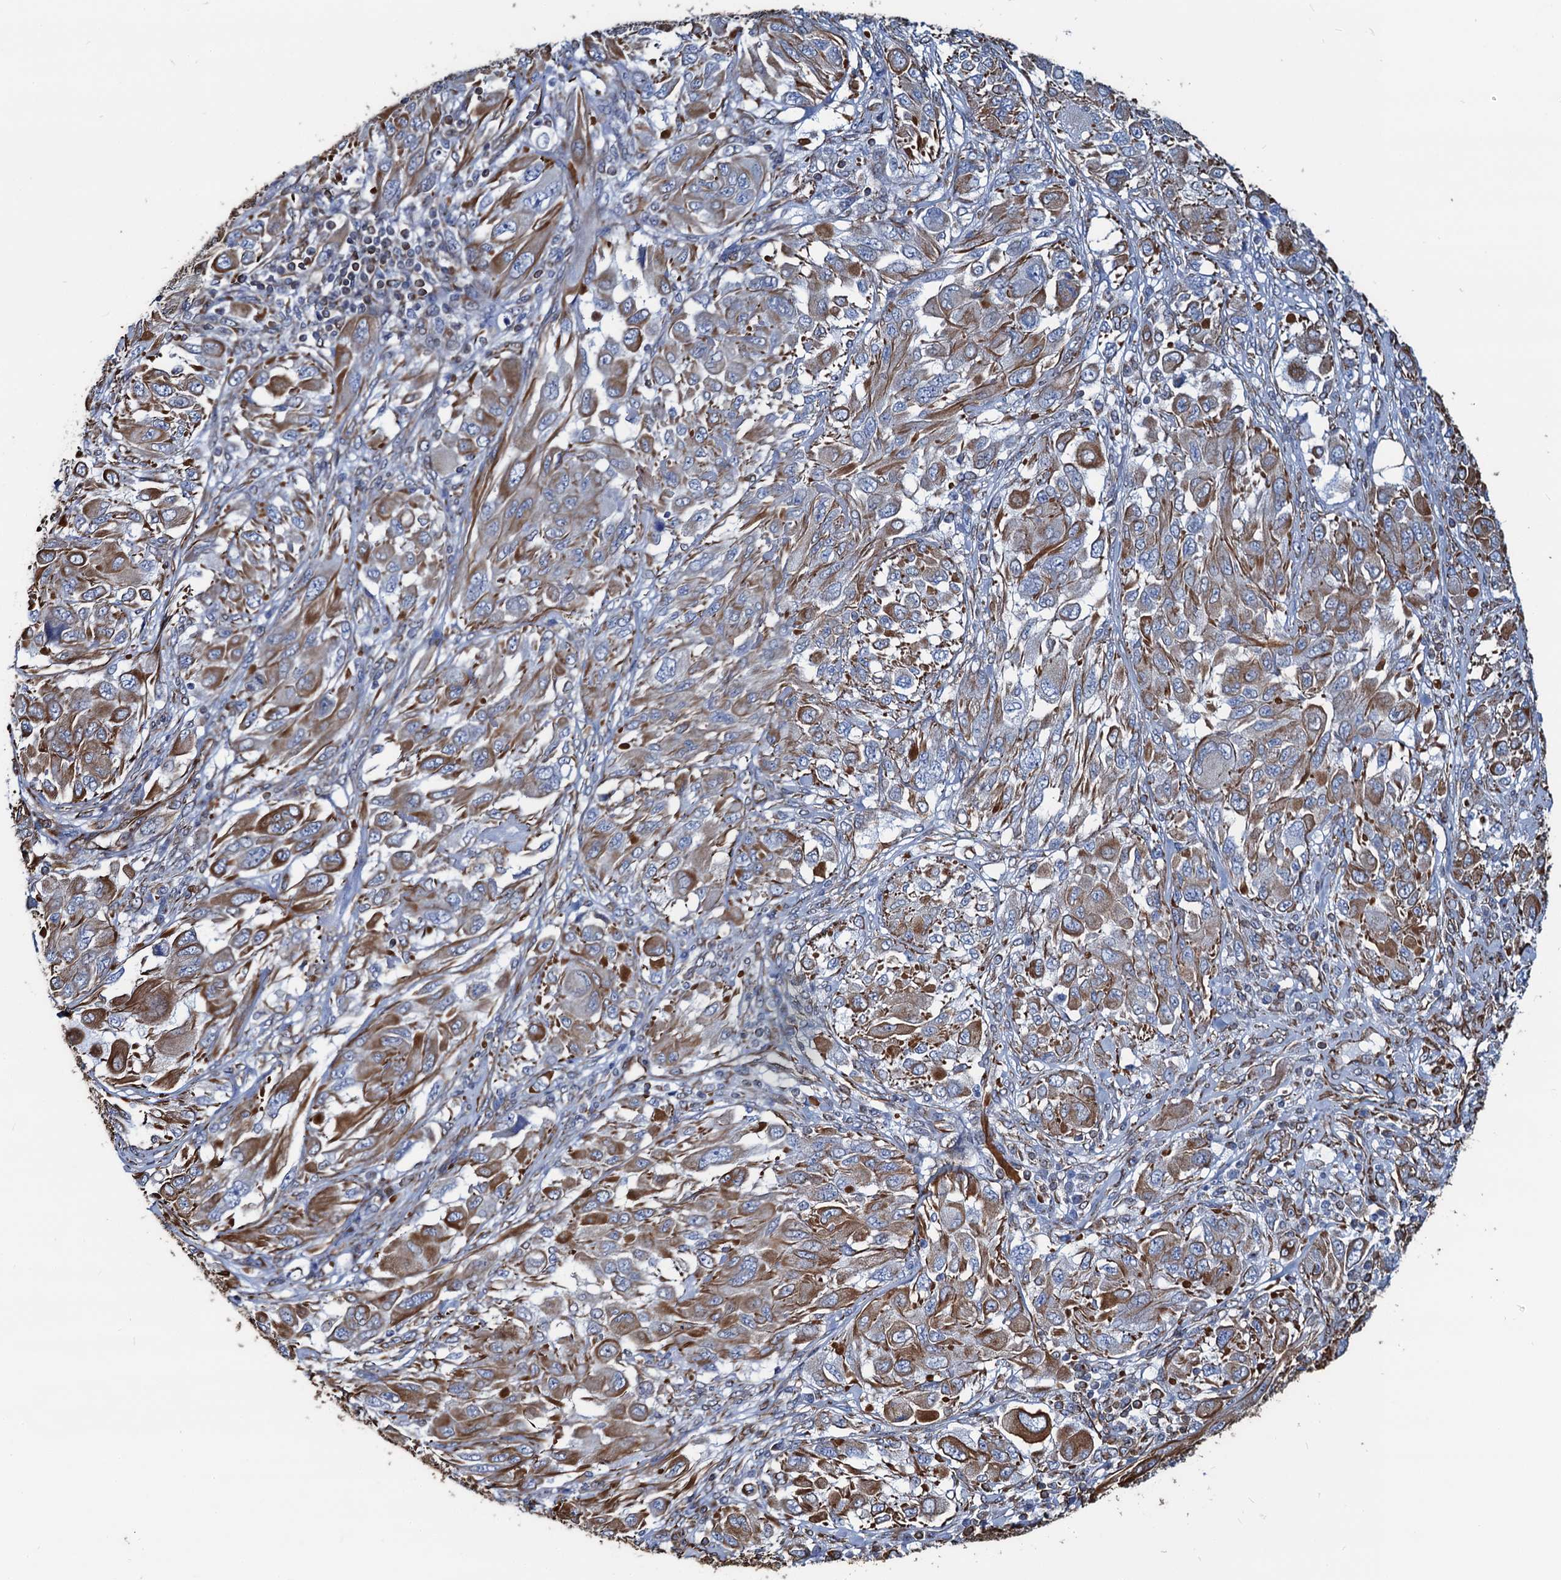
{"staining": {"intensity": "moderate", "quantity": ">75%", "location": "cytoplasmic/membranous"}, "tissue": "melanoma", "cell_type": "Tumor cells", "image_type": "cancer", "snomed": [{"axis": "morphology", "description": "Malignant melanoma, NOS"}, {"axis": "topography", "description": "Skin"}], "caption": "Tumor cells exhibit medium levels of moderate cytoplasmic/membranous positivity in approximately >75% of cells in human malignant melanoma.", "gene": "PGM2", "patient": {"sex": "female", "age": 91}}